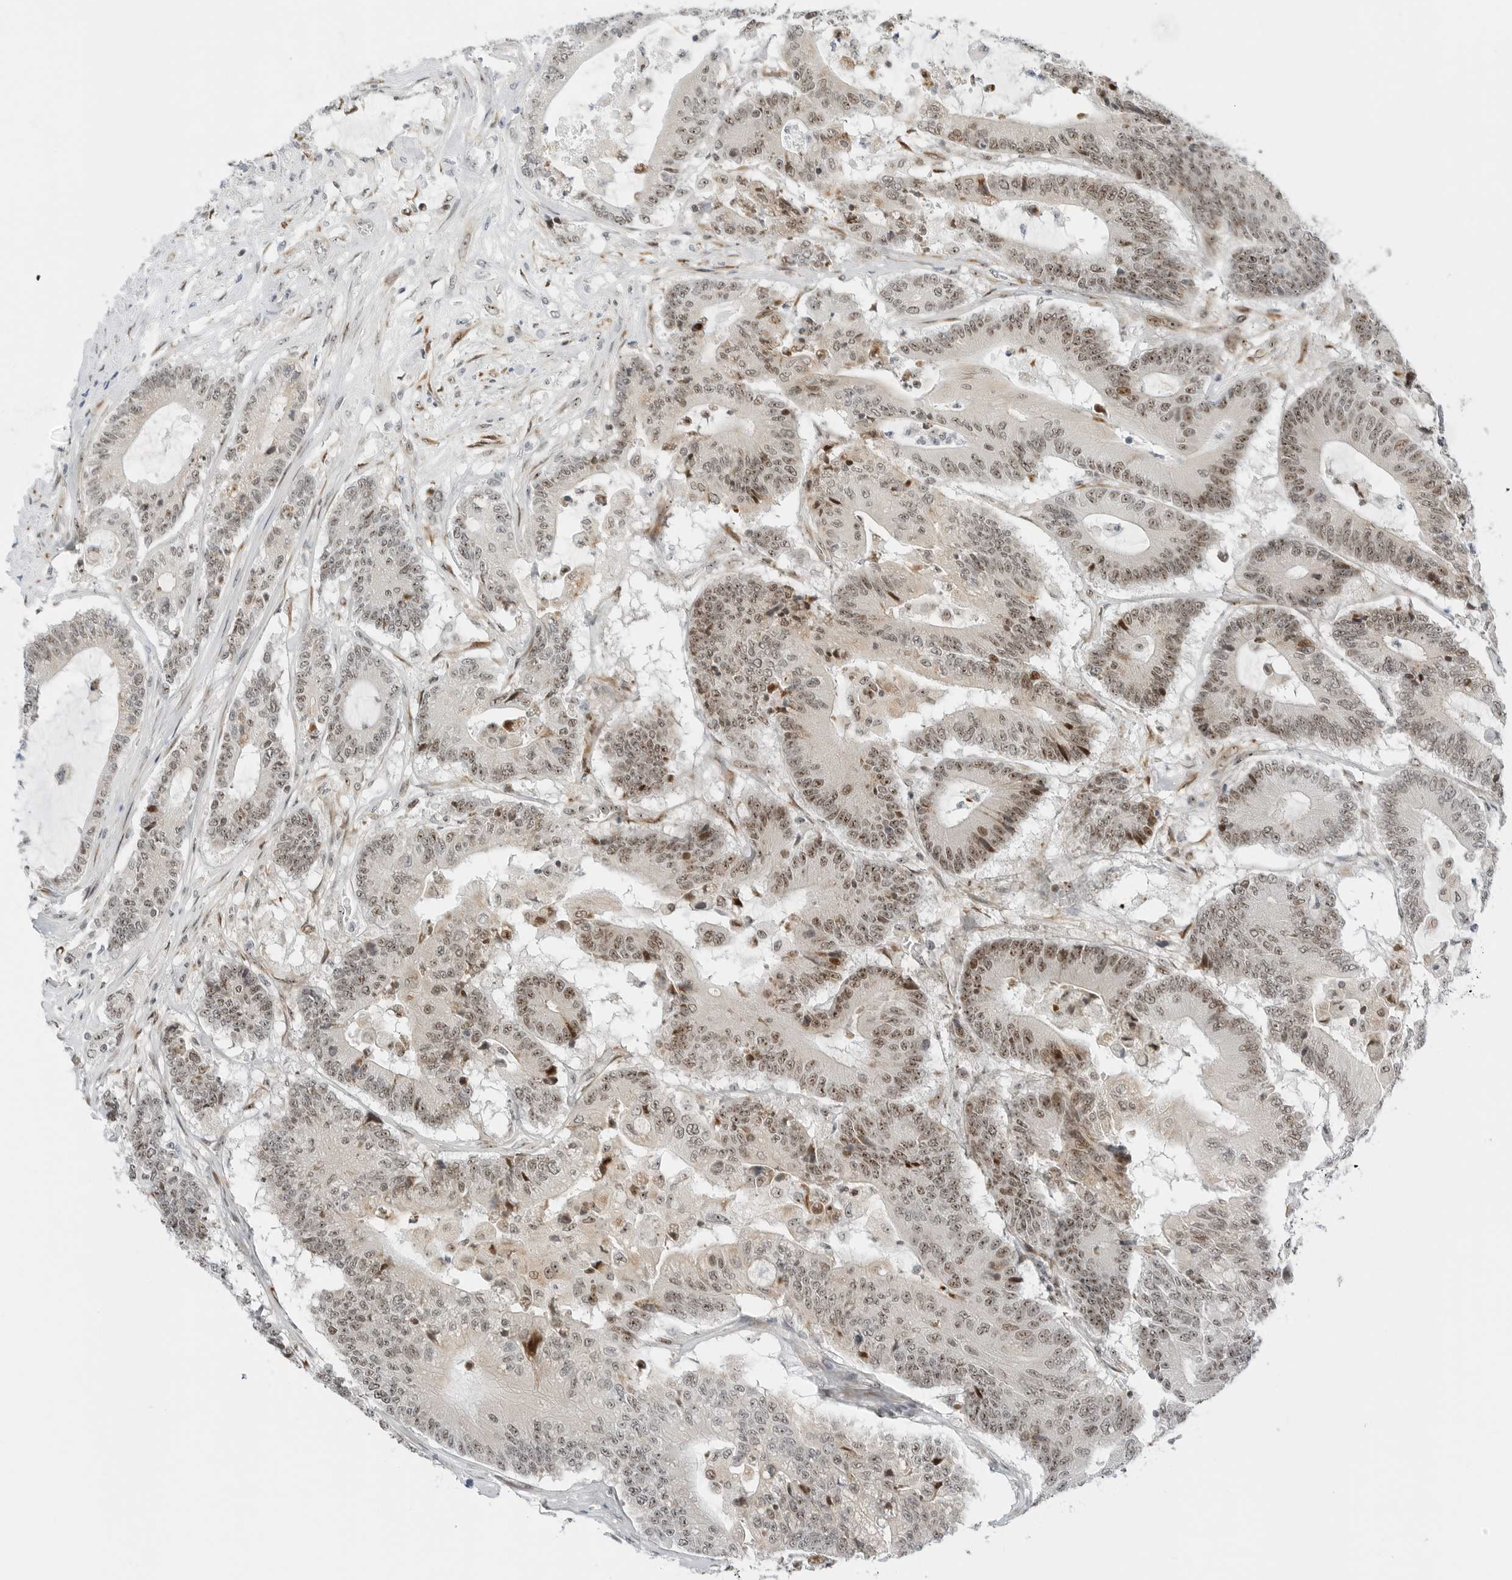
{"staining": {"intensity": "moderate", "quantity": ">75%", "location": "nuclear"}, "tissue": "colorectal cancer", "cell_type": "Tumor cells", "image_type": "cancer", "snomed": [{"axis": "morphology", "description": "Adenocarcinoma, NOS"}, {"axis": "topography", "description": "Colon"}], "caption": "This is a micrograph of immunohistochemistry (IHC) staining of colorectal cancer (adenocarcinoma), which shows moderate staining in the nuclear of tumor cells.", "gene": "RIMKLA", "patient": {"sex": "female", "age": 84}}